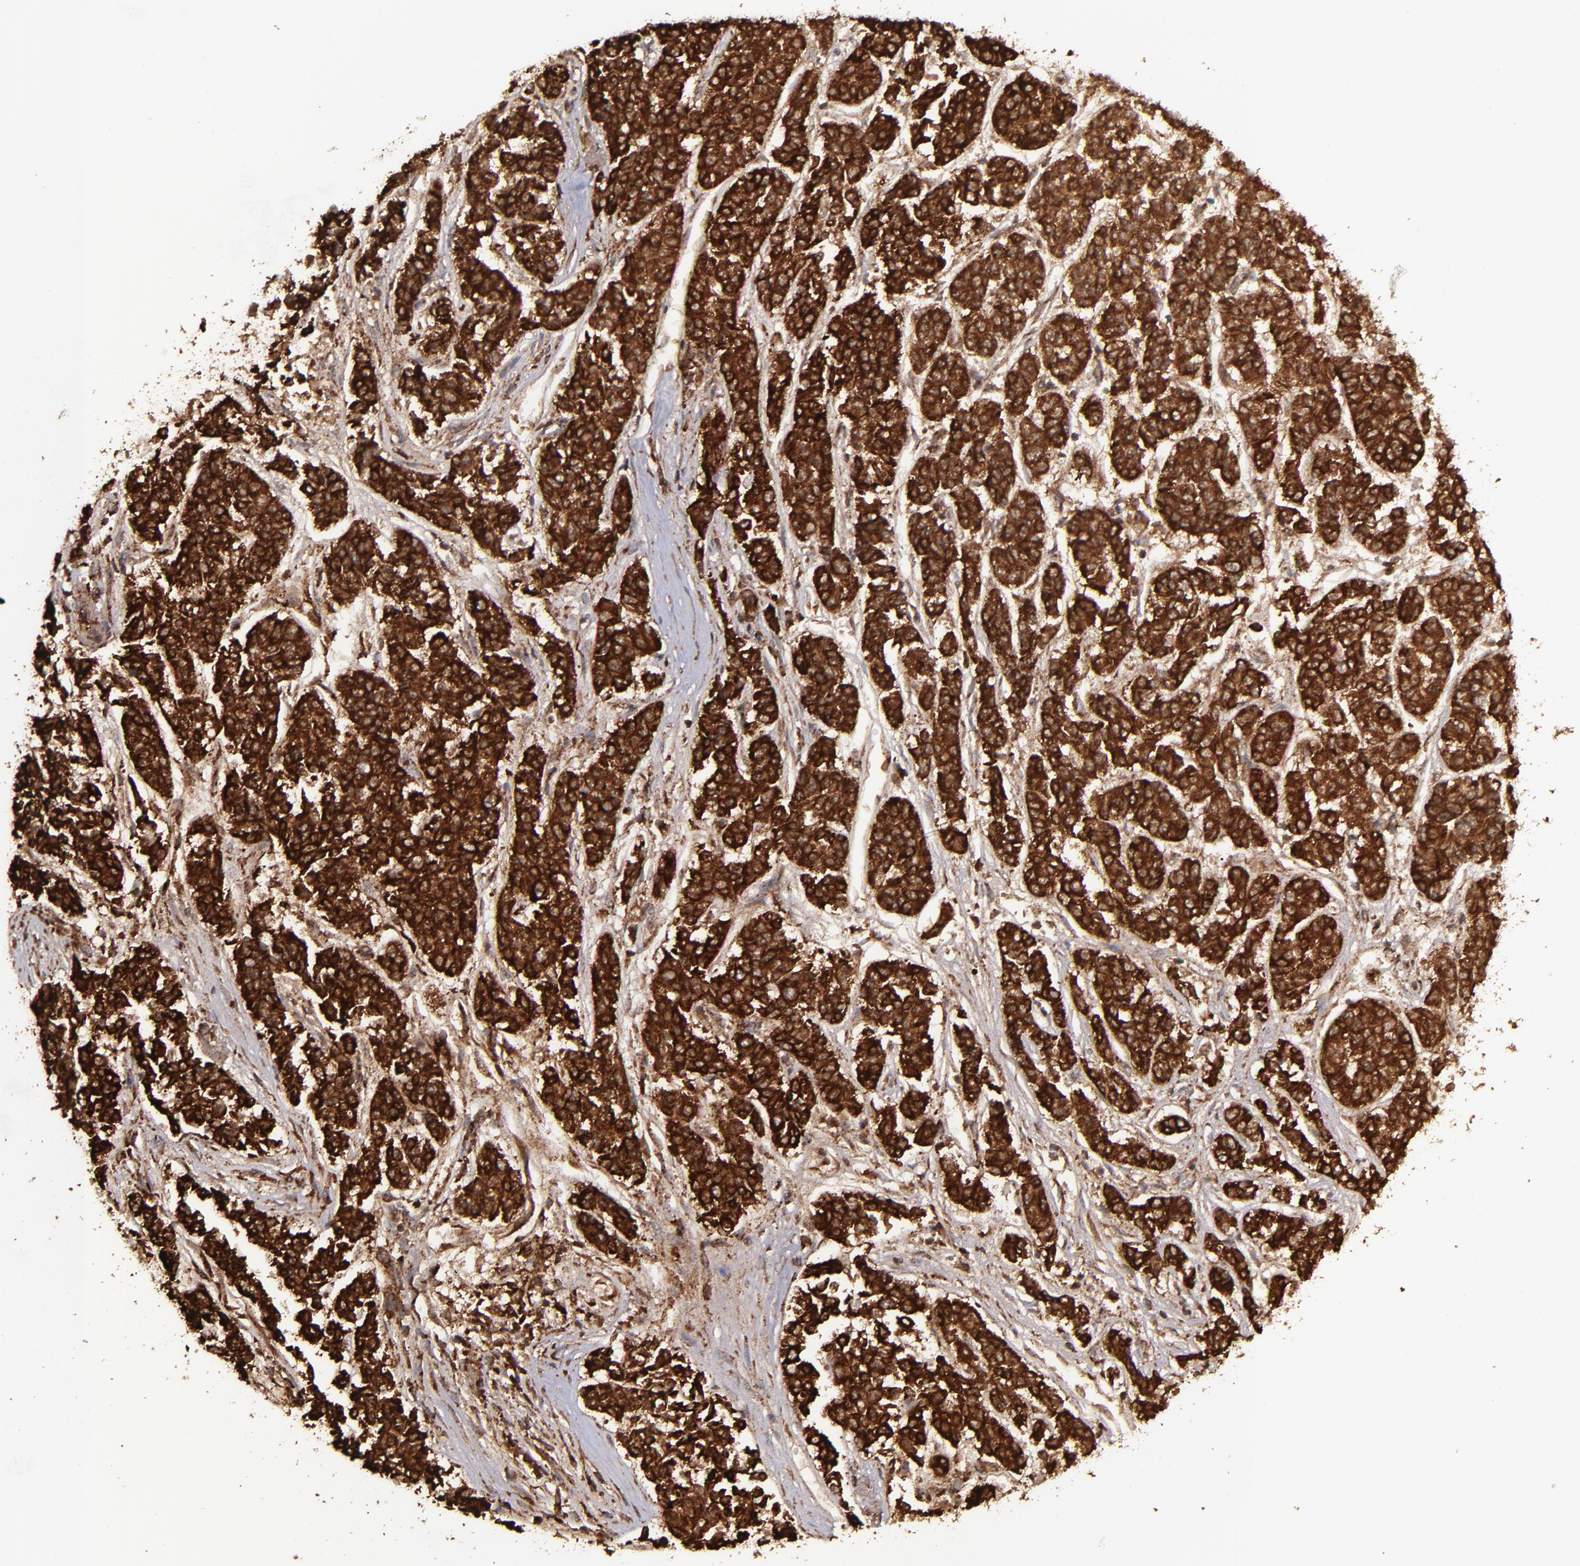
{"staining": {"intensity": "strong", "quantity": ">75%", "location": "cytoplasmic/membranous,nuclear"}, "tissue": "lung cancer", "cell_type": "Tumor cells", "image_type": "cancer", "snomed": [{"axis": "morphology", "description": "Adenocarcinoma, NOS"}, {"axis": "topography", "description": "Lung"}], "caption": "Adenocarcinoma (lung) was stained to show a protein in brown. There is high levels of strong cytoplasmic/membranous and nuclear expression in about >75% of tumor cells. The staining was performed using DAB (3,3'-diaminobenzidine) to visualize the protein expression in brown, while the nuclei were stained in blue with hematoxylin (Magnification: 20x).", "gene": "EIF4ENIF1", "patient": {"sex": "male", "age": 84}}